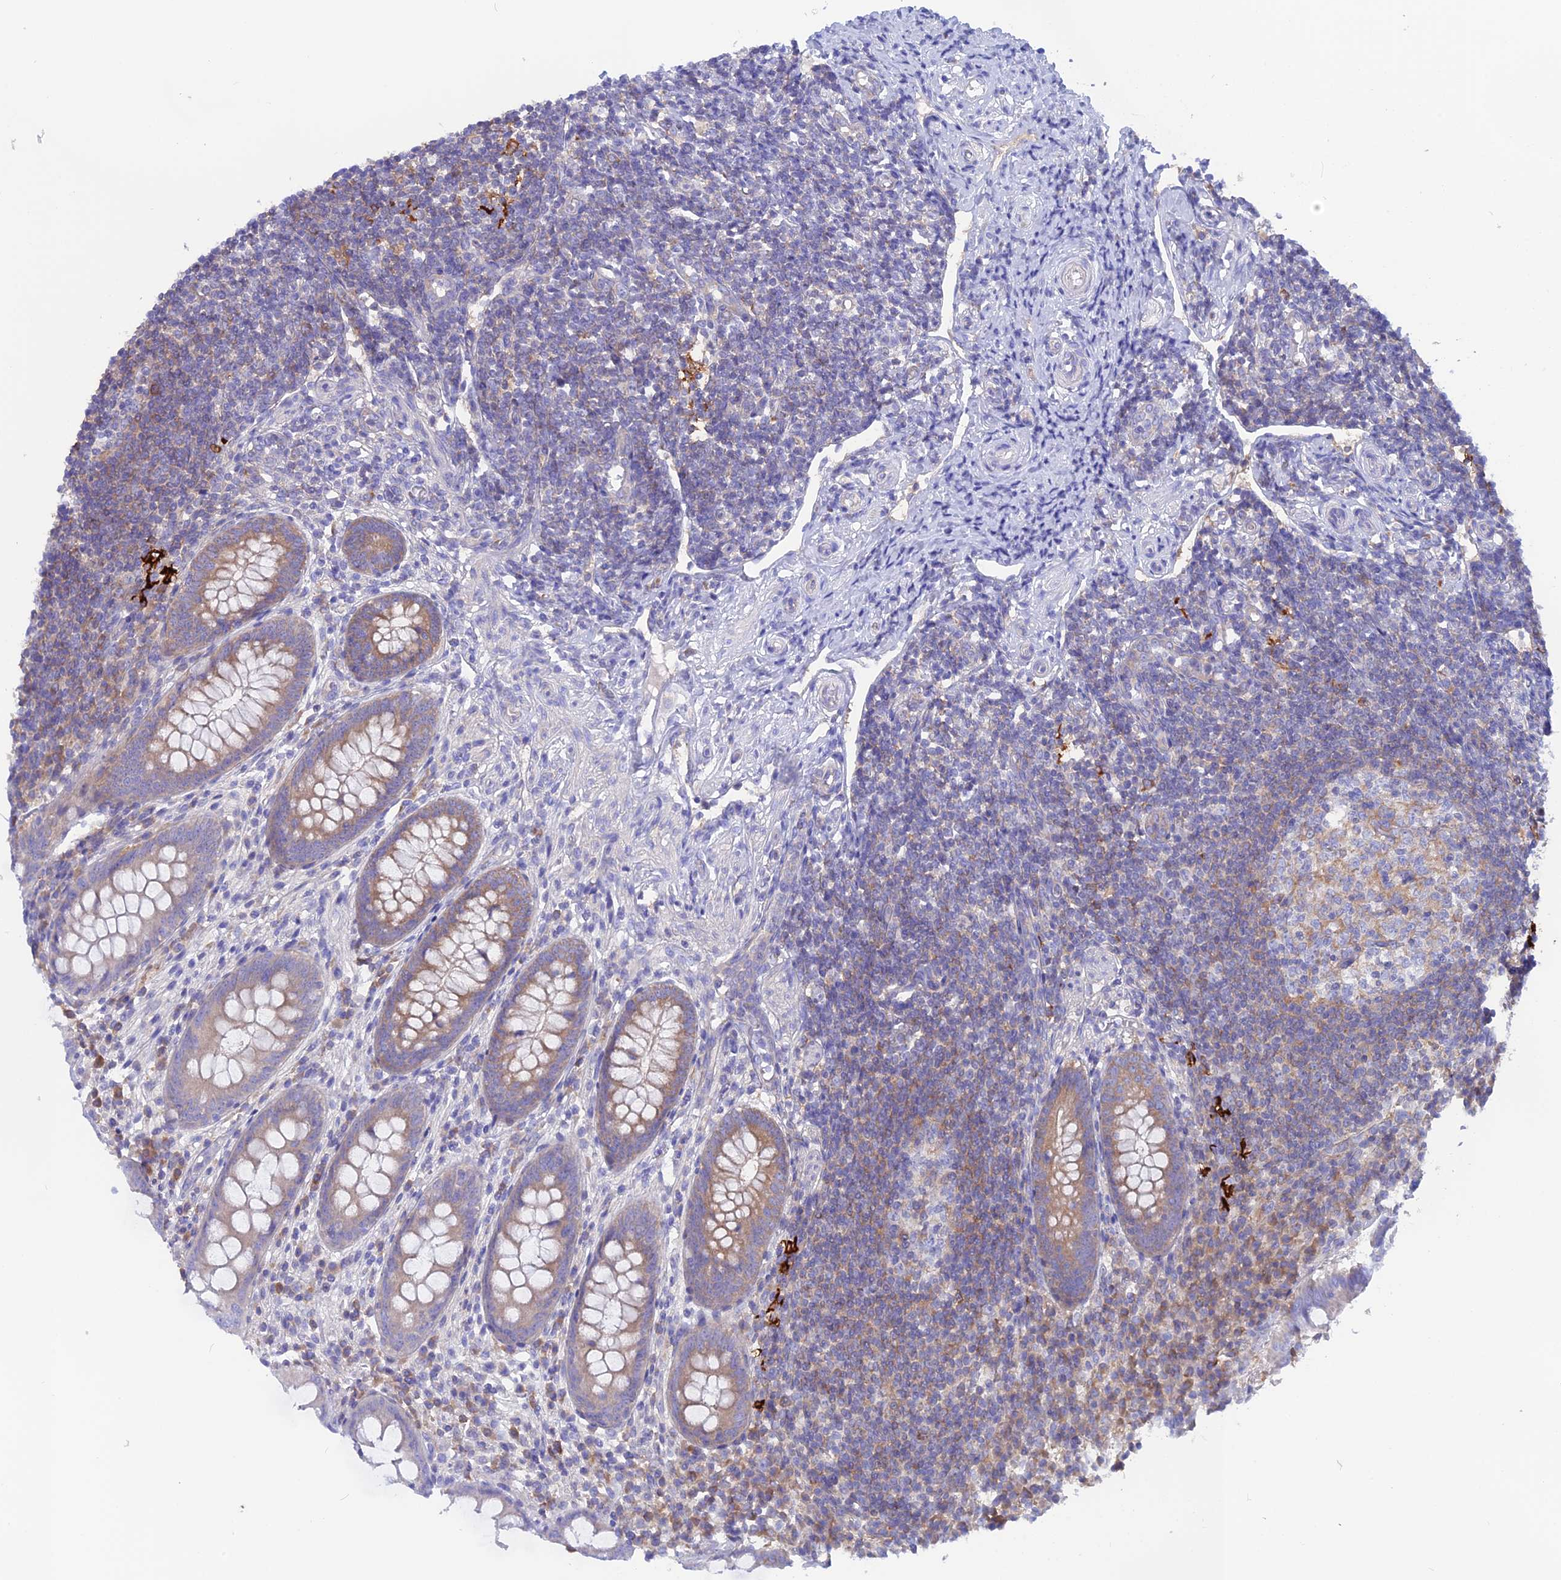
{"staining": {"intensity": "moderate", "quantity": "25%-75%", "location": "cytoplasmic/membranous"}, "tissue": "appendix", "cell_type": "Glandular cells", "image_type": "normal", "snomed": [{"axis": "morphology", "description": "Normal tissue, NOS"}, {"axis": "topography", "description": "Appendix"}], "caption": "This micrograph reveals immunohistochemistry staining of unremarkable human appendix, with medium moderate cytoplasmic/membranous positivity in approximately 25%-75% of glandular cells.", "gene": "LZTFL1", "patient": {"sex": "female", "age": 33}}